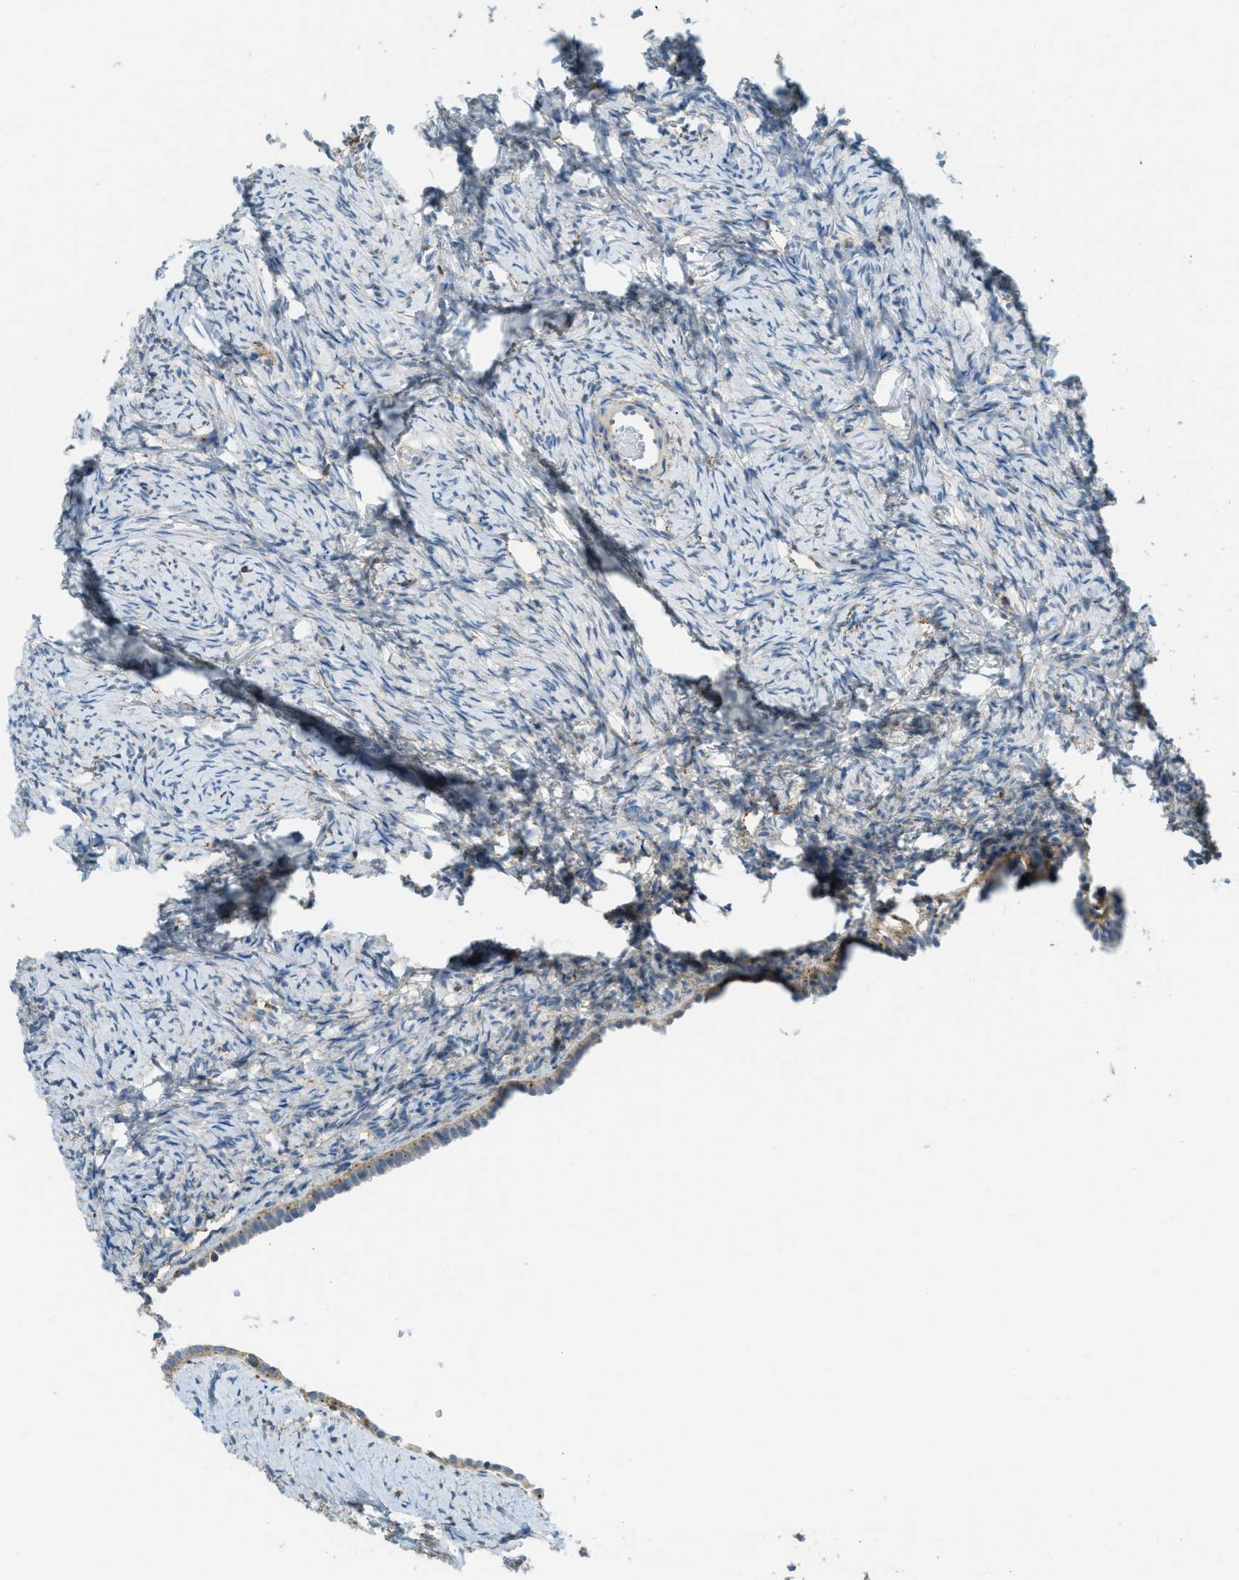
{"staining": {"intensity": "negative", "quantity": "none", "location": "none"}, "tissue": "ovary", "cell_type": "Ovarian stroma cells", "image_type": "normal", "snomed": [{"axis": "morphology", "description": "Normal tissue, NOS"}, {"axis": "topography", "description": "Ovary"}], "caption": "This micrograph is of benign ovary stained with IHC to label a protein in brown with the nuclei are counter-stained blue. There is no positivity in ovarian stroma cells. (DAB IHC with hematoxylin counter stain).", "gene": "PLBD2", "patient": {"sex": "female", "age": 33}}